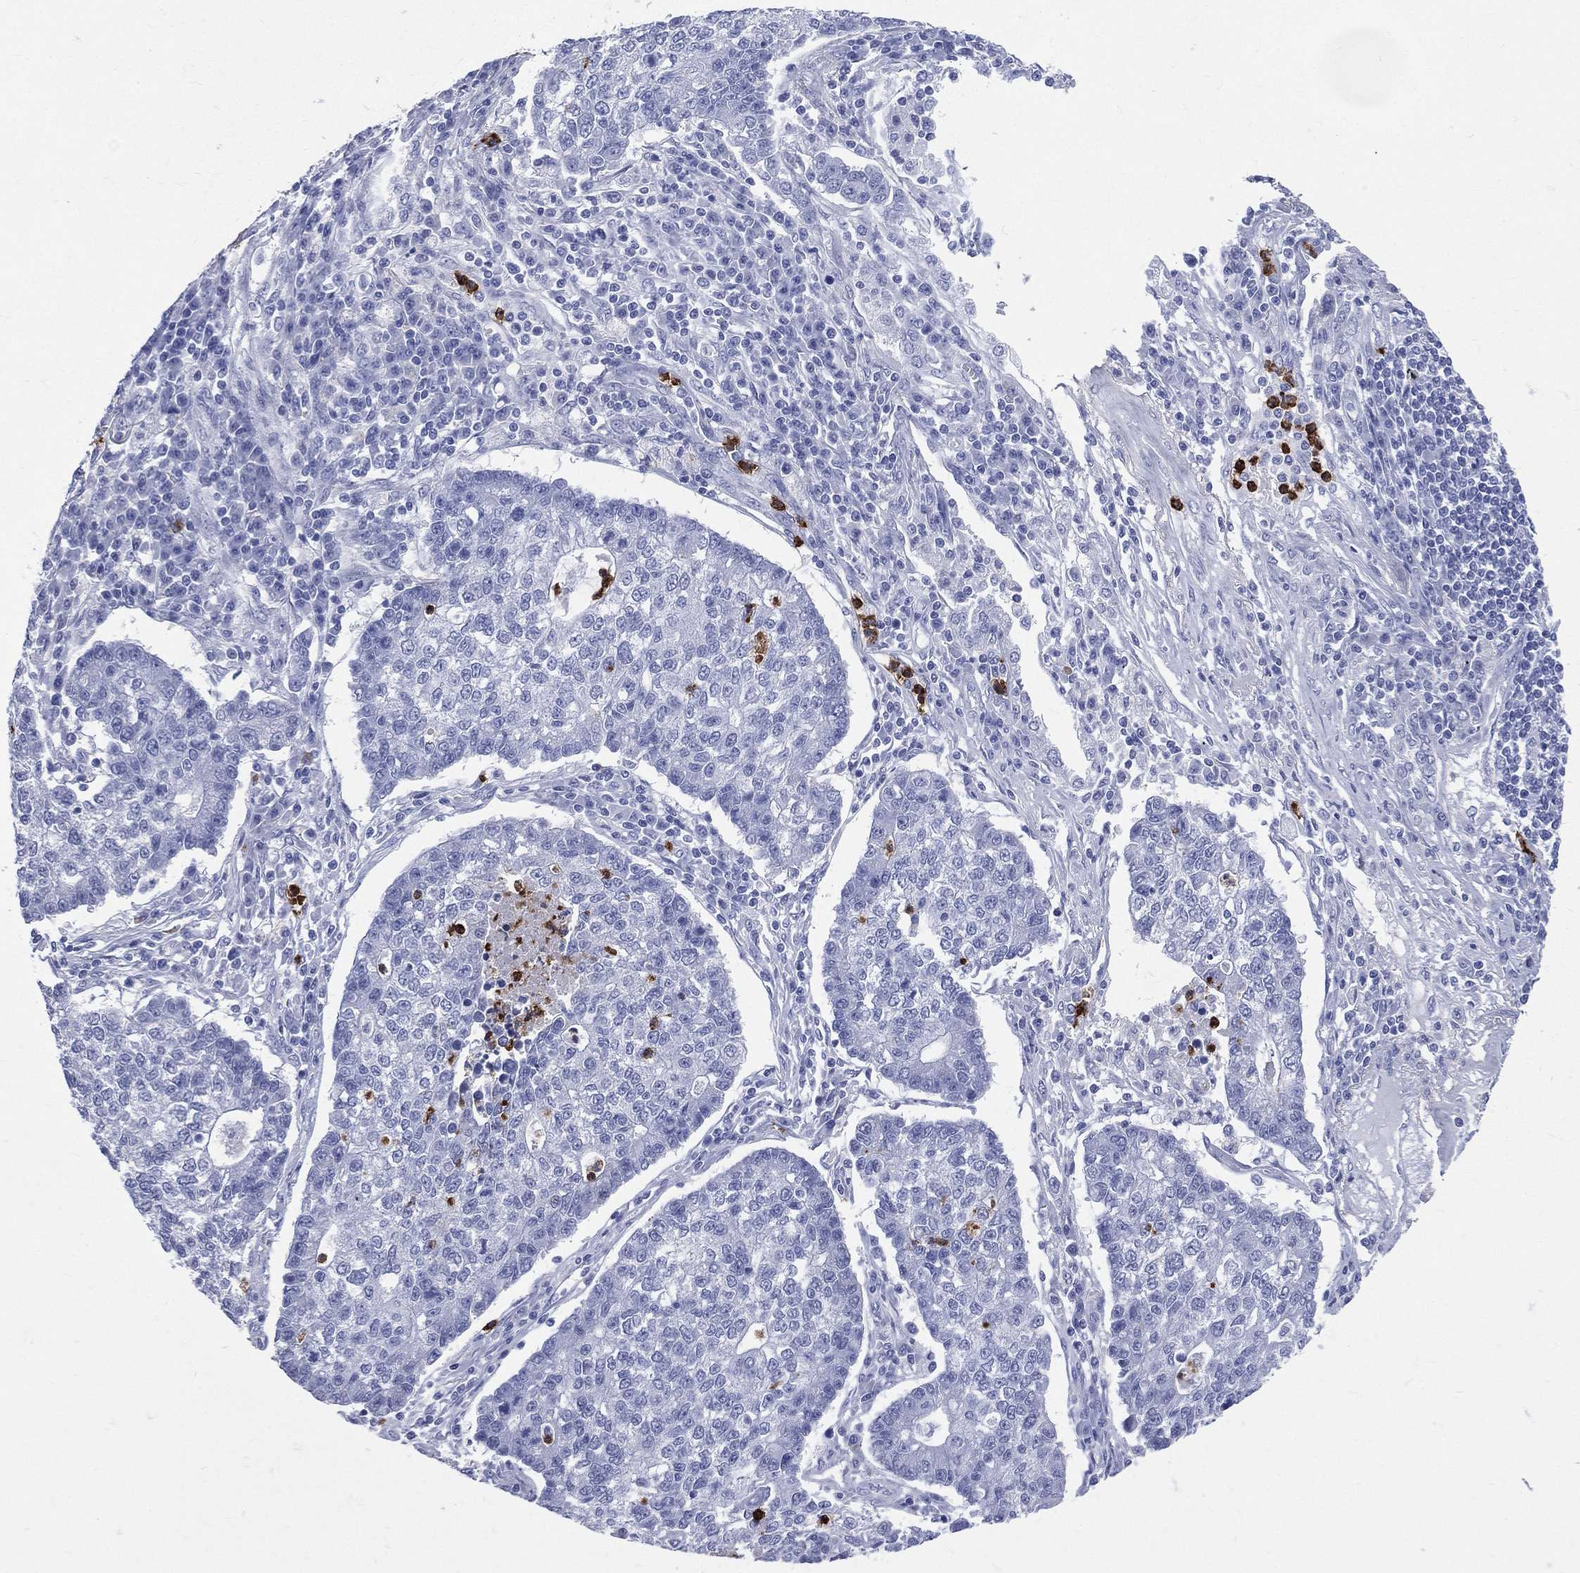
{"staining": {"intensity": "negative", "quantity": "none", "location": "none"}, "tissue": "lung cancer", "cell_type": "Tumor cells", "image_type": "cancer", "snomed": [{"axis": "morphology", "description": "Adenocarcinoma, NOS"}, {"axis": "topography", "description": "Lung"}], "caption": "An image of human lung adenocarcinoma is negative for staining in tumor cells.", "gene": "PGLYRP1", "patient": {"sex": "male", "age": 57}}